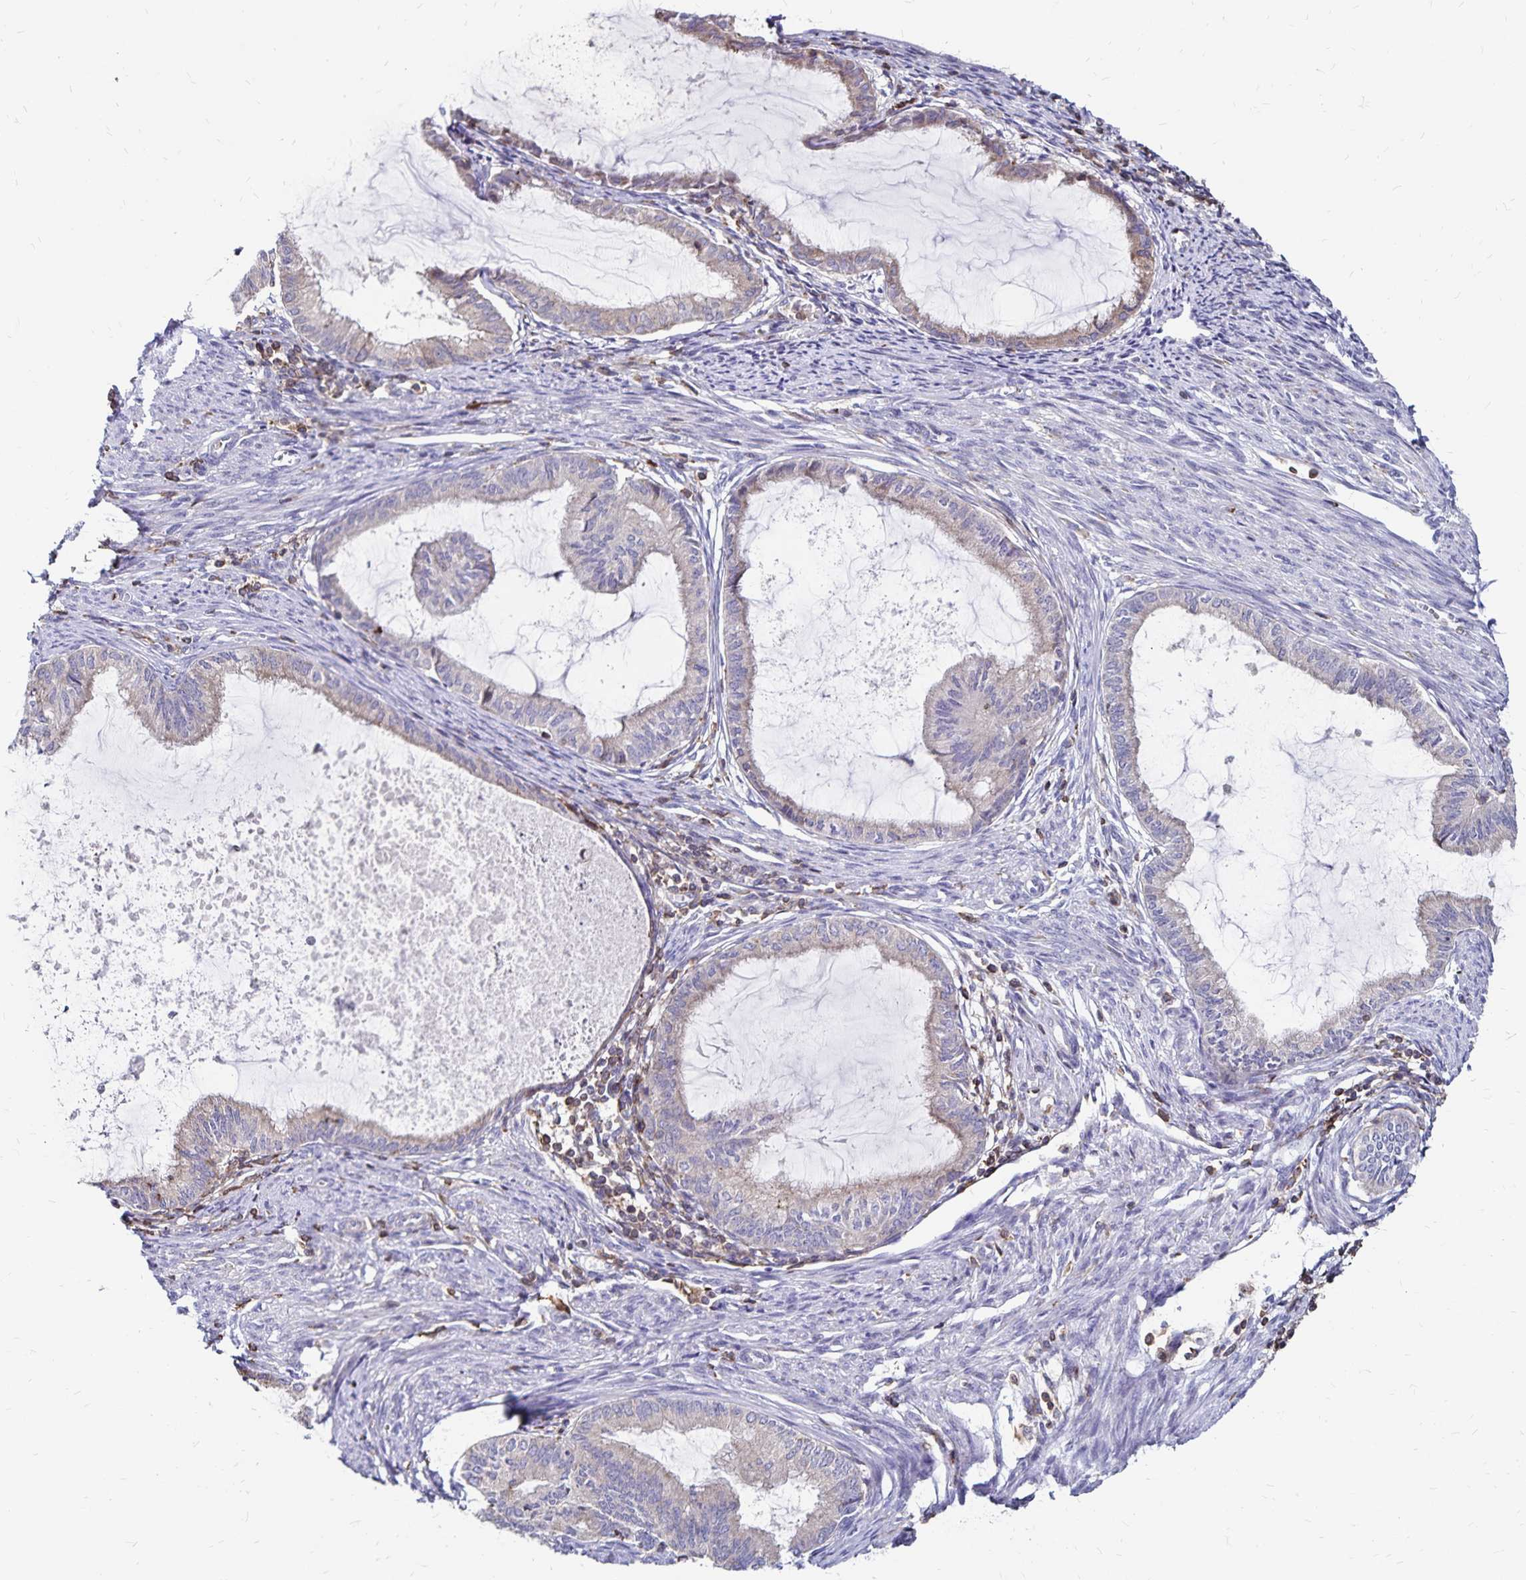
{"staining": {"intensity": "weak", "quantity": "25%-75%", "location": "cytoplasmic/membranous"}, "tissue": "endometrial cancer", "cell_type": "Tumor cells", "image_type": "cancer", "snomed": [{"axis": "morphology", "description": "Adenocarcinoma, NOS"}, {"axis": "topography", "description": "Endometrium"}], "caption": "Endometrial cancer (adenocarcinoma) stained with a brown dye demonstrates weak cytoplasmic/membranous positive expression in about 25%-75% of tumor cells.", "gene": "NAGPA", "patient": {"sex": "female", "age": 86}}